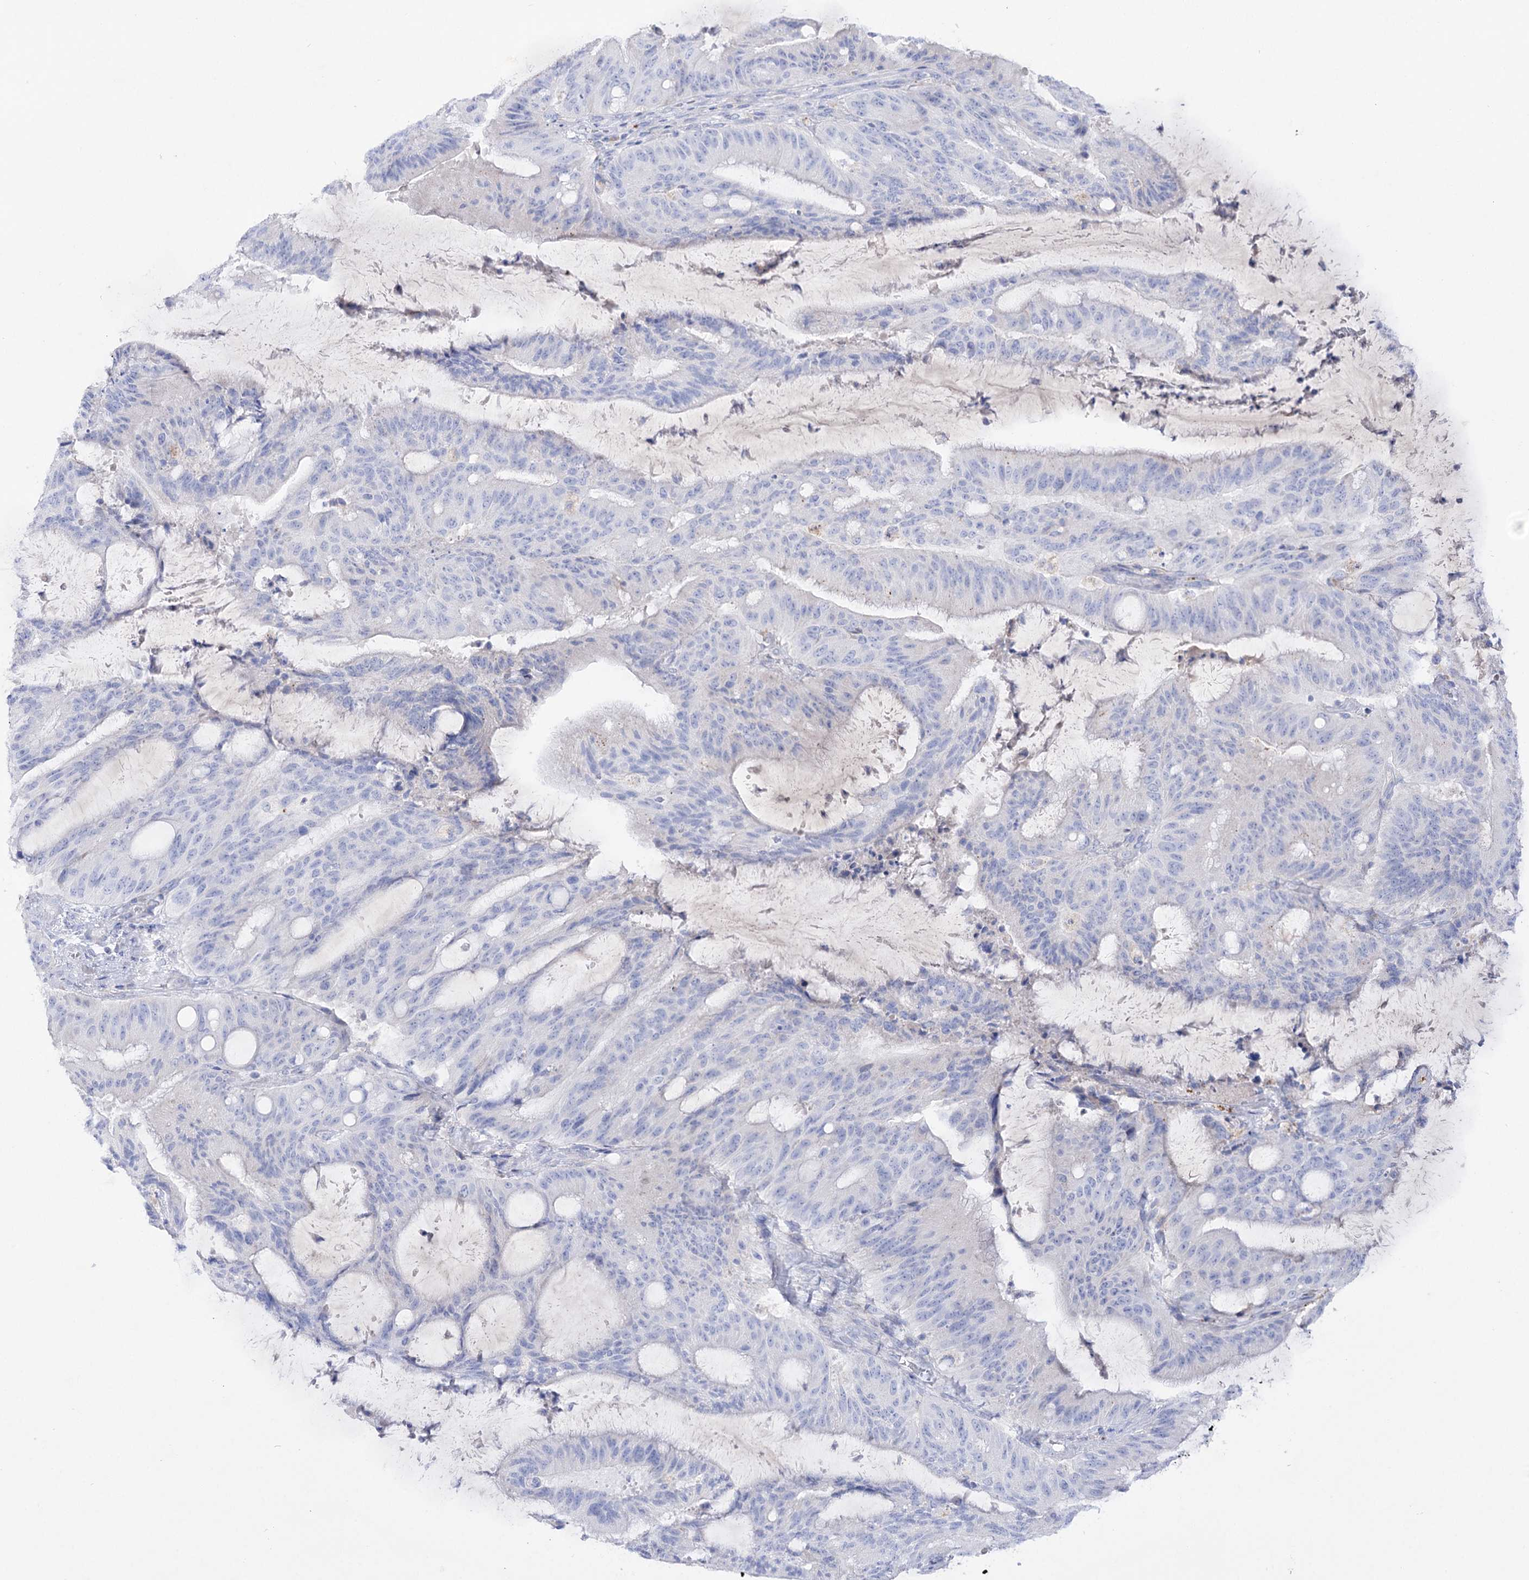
{"staining": {"intensity": "negative", "quantity": "none", "location": "none"}, "tissue": "liver cancer", "cell_type": "Tumor cells", "image_type": "cancer", "snomed": [{"axis": "morphology", "description": "Normal tissue, NOS"}, {"axis": "morphology", "description": "Cholangiocarcinoma"}, {"axis": "topography", "description": "Liver"}, {"axis": "topography", "description": "Peripheral nerve tissue"}], "caption": "Photomicrograph shows no protein staining in tumor cells of liver cancer (cholangiocarcinoma) tissue.", "gene": "NAGLU", "patient": {"sex": "female", "age": 73}}